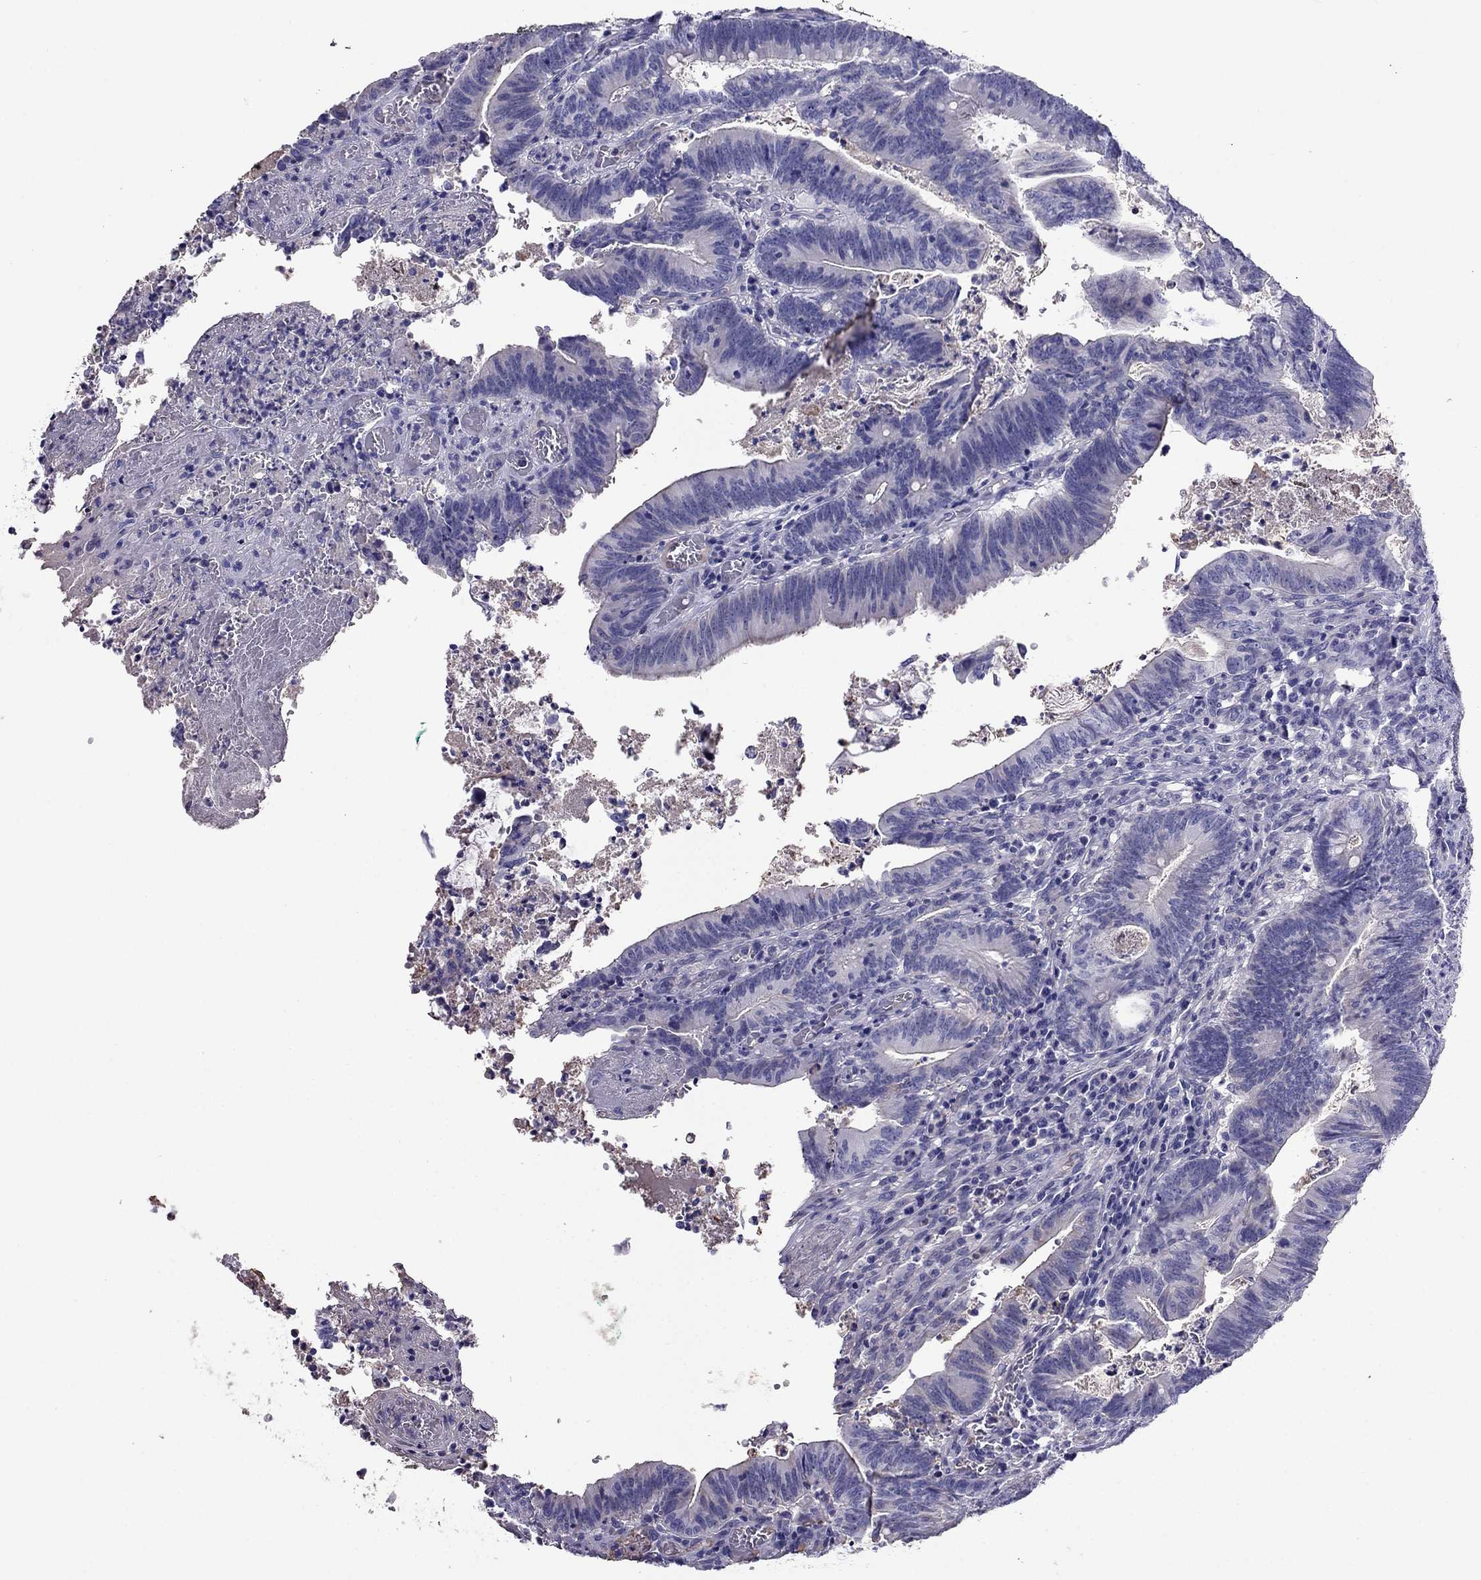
{"staining": {"intensity": "negative", "quantity": "none", "location": "none"}, "tissue": "colorectal cancer", "cell_type": "Tumor cells", "image_type": "cancer", "snomed": [{"axis": "morphology", "description": "Adenocarcinoma, NOS"}, {"axis": "topography", "description": "Colon"}], "caption": "Tumor cells are negative for protein expression in human colorectal cancer.", "gene": "TBC1D21", "patient": {"sex": "female", "age": 70}}